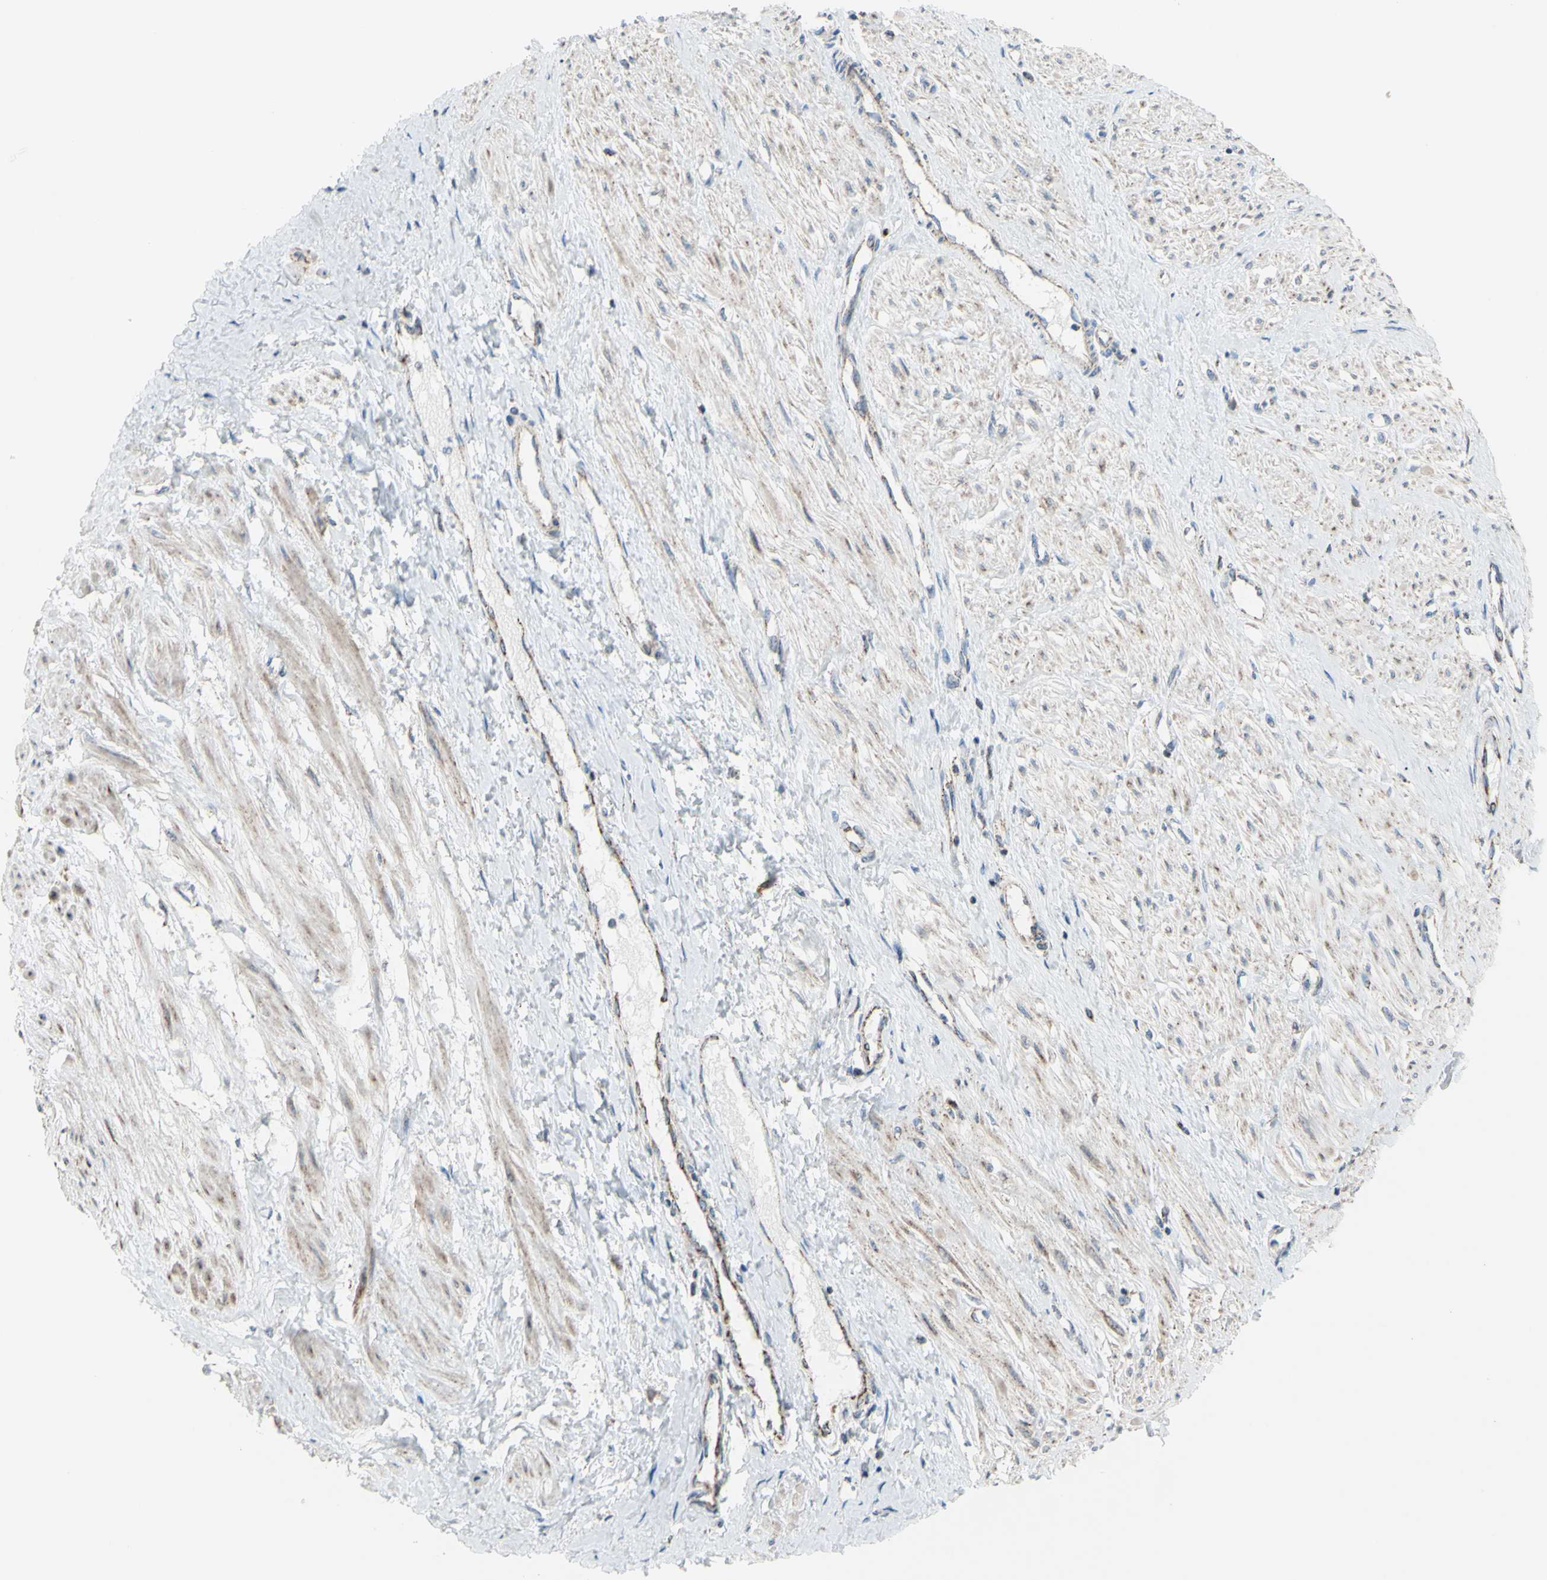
{"staining": {"intensity": "weak", "quantity": "25%-75%", "location": "cytoplasmic/membranous"}, "tissue": "smooth muscle", "cell_type": "Smooth muscle cells", "image_type": "normal", "snomed": [{"axis": "morphology", "description": "Normal tissue, NOS"}, {"axis": "topography", "description": "Smooth muscle"}, {"axis": "topography", "description": "Uterus"}], "caption": "An immunohistochemistry (IHC) image of benign tissue is shown. Protein staining in brown highlights weak cytoplasmic/membranous positivity in smooth muscle within smooth muscle cells.", "gene": "GLT8D1", "patient": {"sex": "female", "age": 39}}